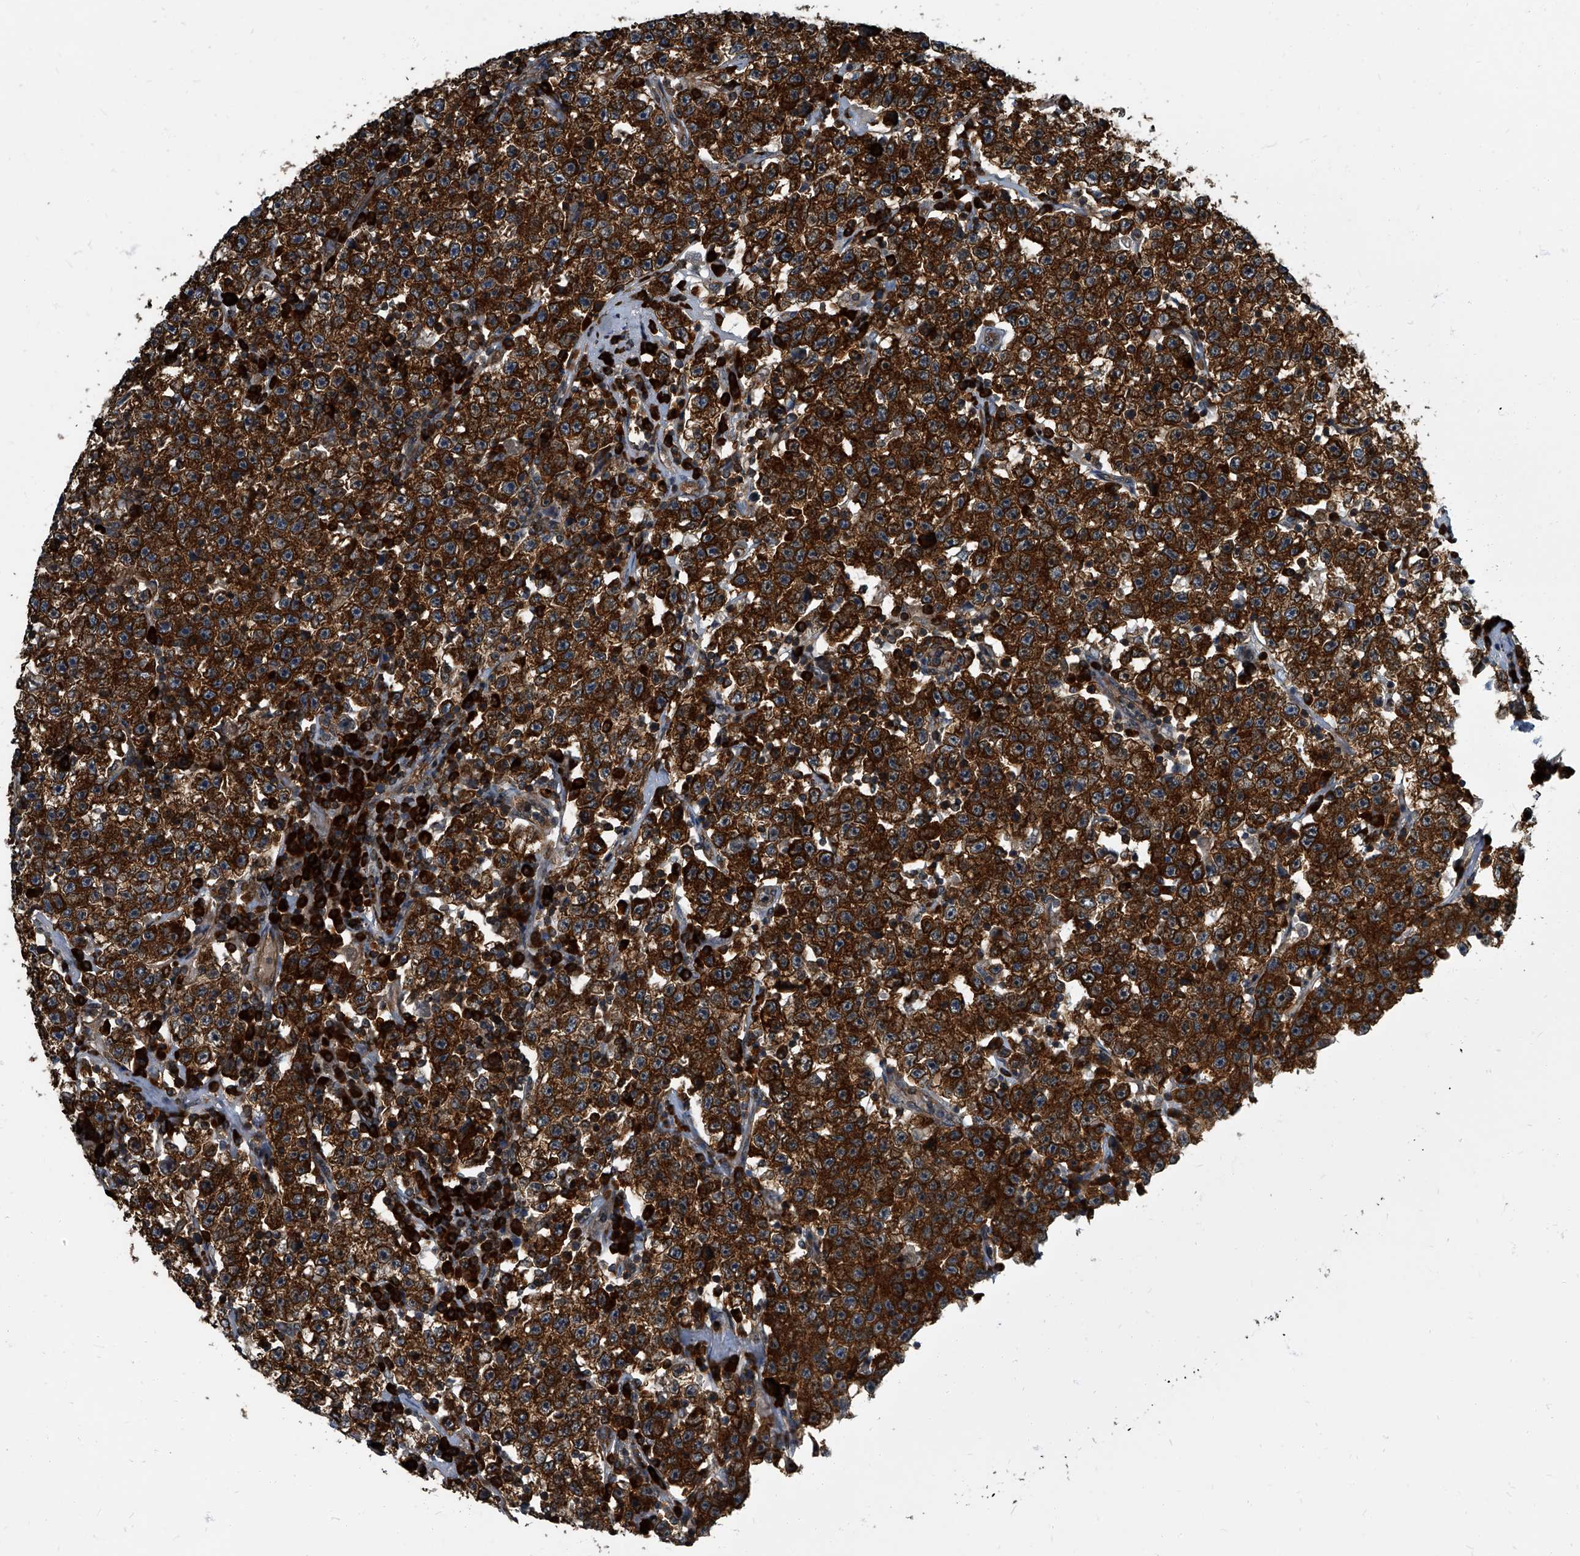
{"staining": {"intensity": "strong", "quantity": ">75%", "location": "cytoplasmic/membranous"}, "tissue": "testis cancer", "cell_type": "Tumor cells", "image_type": "cancer", "snomed": [{"axis": "morphology", "description": "Seminoma, NOS"}, {"axis": "topography", "description": "Testis"}], "caption": "This image displays testis cancer (seminoma) stained with immunohistochemistry (IHC) to label a protein in brown. The cytoplasmic/membranous of tumor cells show strong positivity for the protein. Nuclei are counter-stained blue.", "gene": "CDV3", "patient": {"sex": "male", "age": 22}}